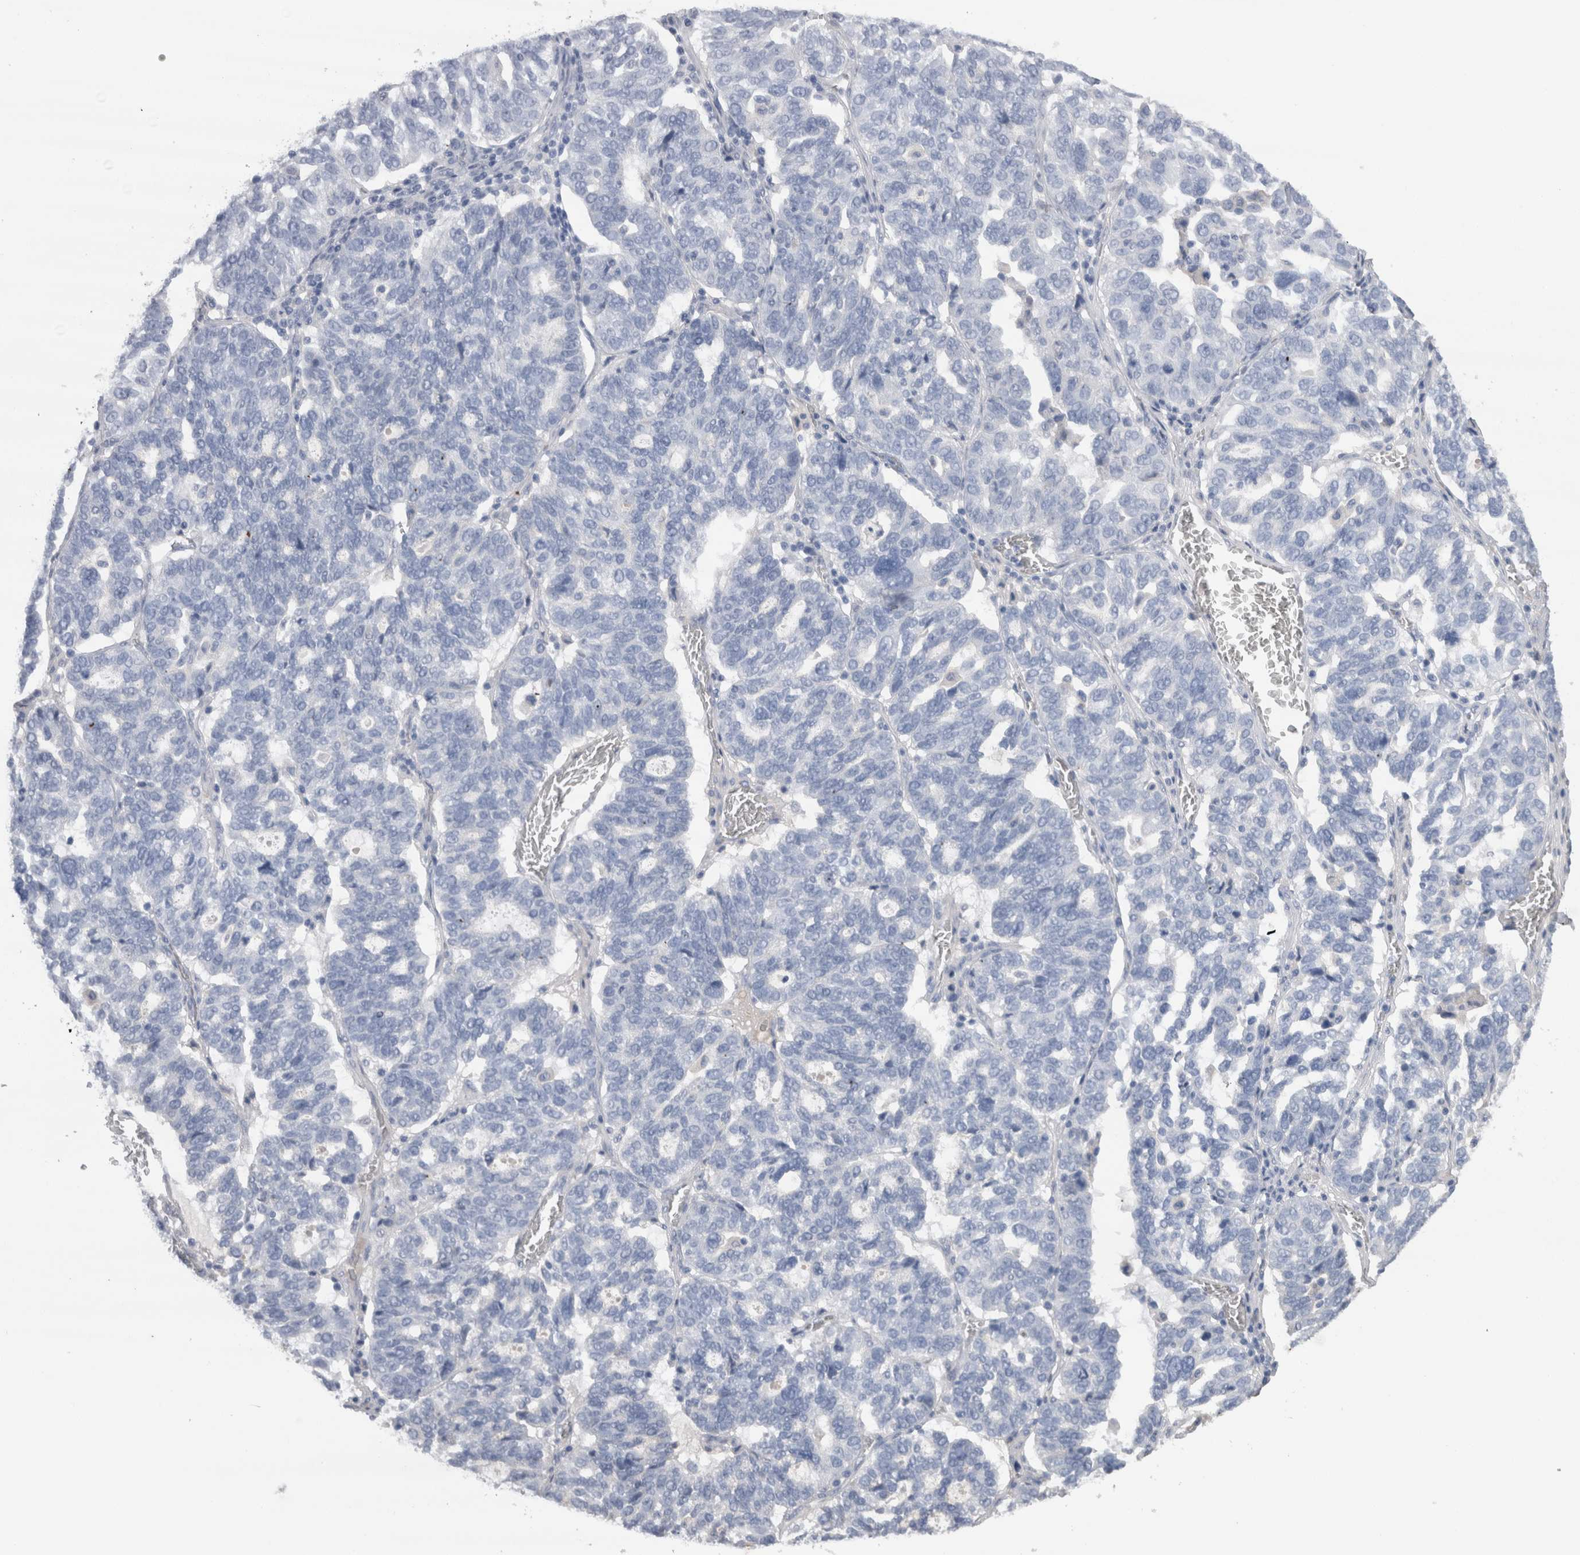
{"staining": {"intensity": "negative", "quantity": "none", "location": "none"}, "tissue": "ovarian cancer", "cell_type": "Tumor cells", "image_type": "cancer", "snomed": [{"axis": "morphology", "description": "Cystadenocarcinoma, serous, NOS"}, {"axis": "topography", "description": "Ovary"}], "caption": "Tumor cells show no significant staining in ovarian serous cystadenocarcinoma.", "gene": "REG1A", "patient": {"sex": "female", "age": 59}}